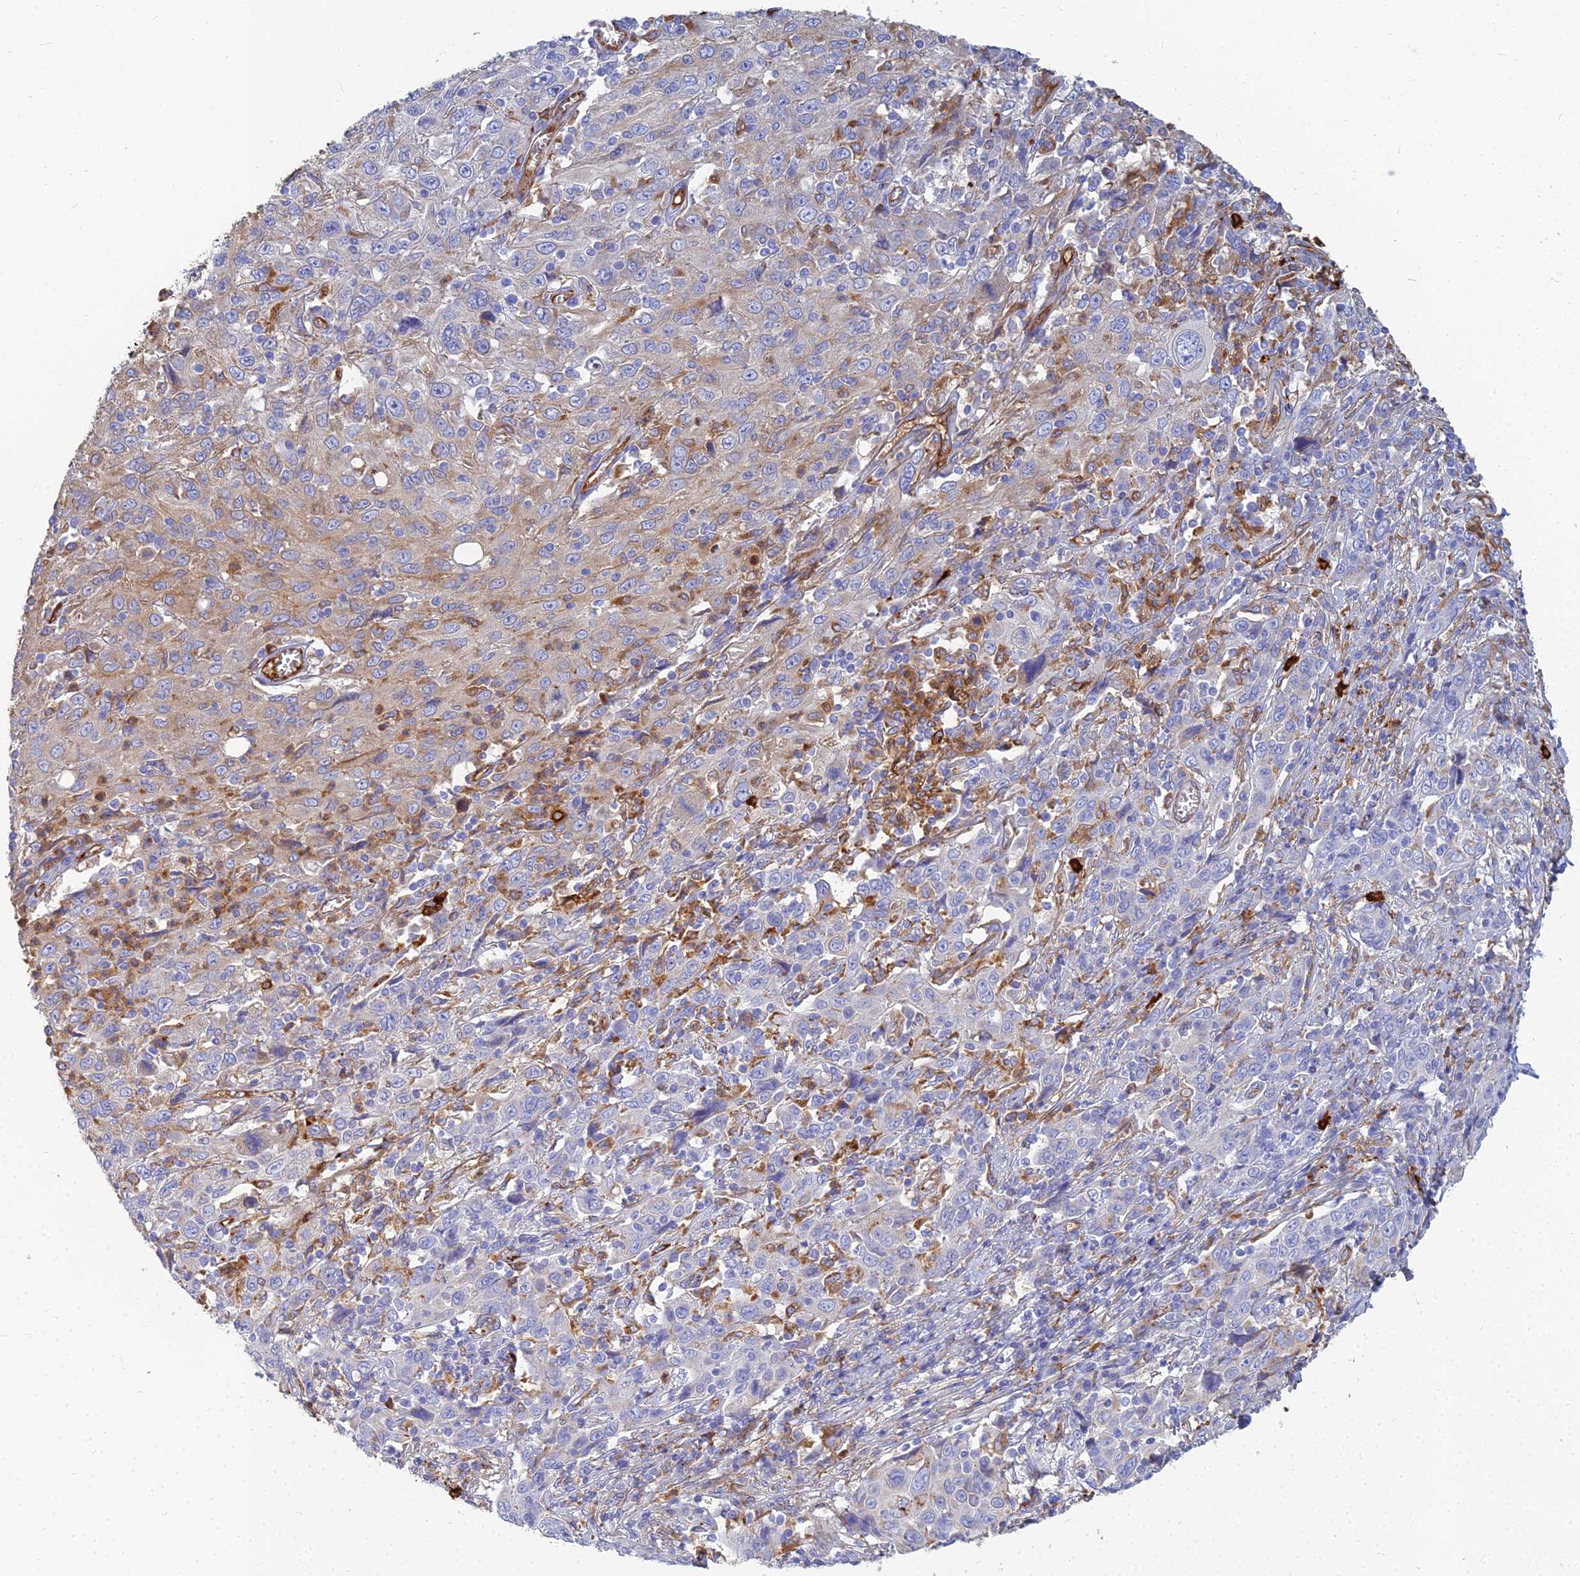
{"staining": {"intensity": "weak", "quantity": "<25%", "location": "cytoplasmic/membranous"}, "tissue": "cervical cancer", "cell_type": "Tumor cells", "image_type": "cancer", "snomed": [{"axis": "morphology", "description": "Squamous cell carcinoma, NOS"}, {"axis": "topography", "description": "Cervix"}], "caption": "DAB immunohistochemical staining of squamous cell carcinoma (cervical) displays no significant staining in tumor cells. Nuclei are stained in blue.", "gene": "VAT1", "patient": {"sex": "female", "age": 46}}